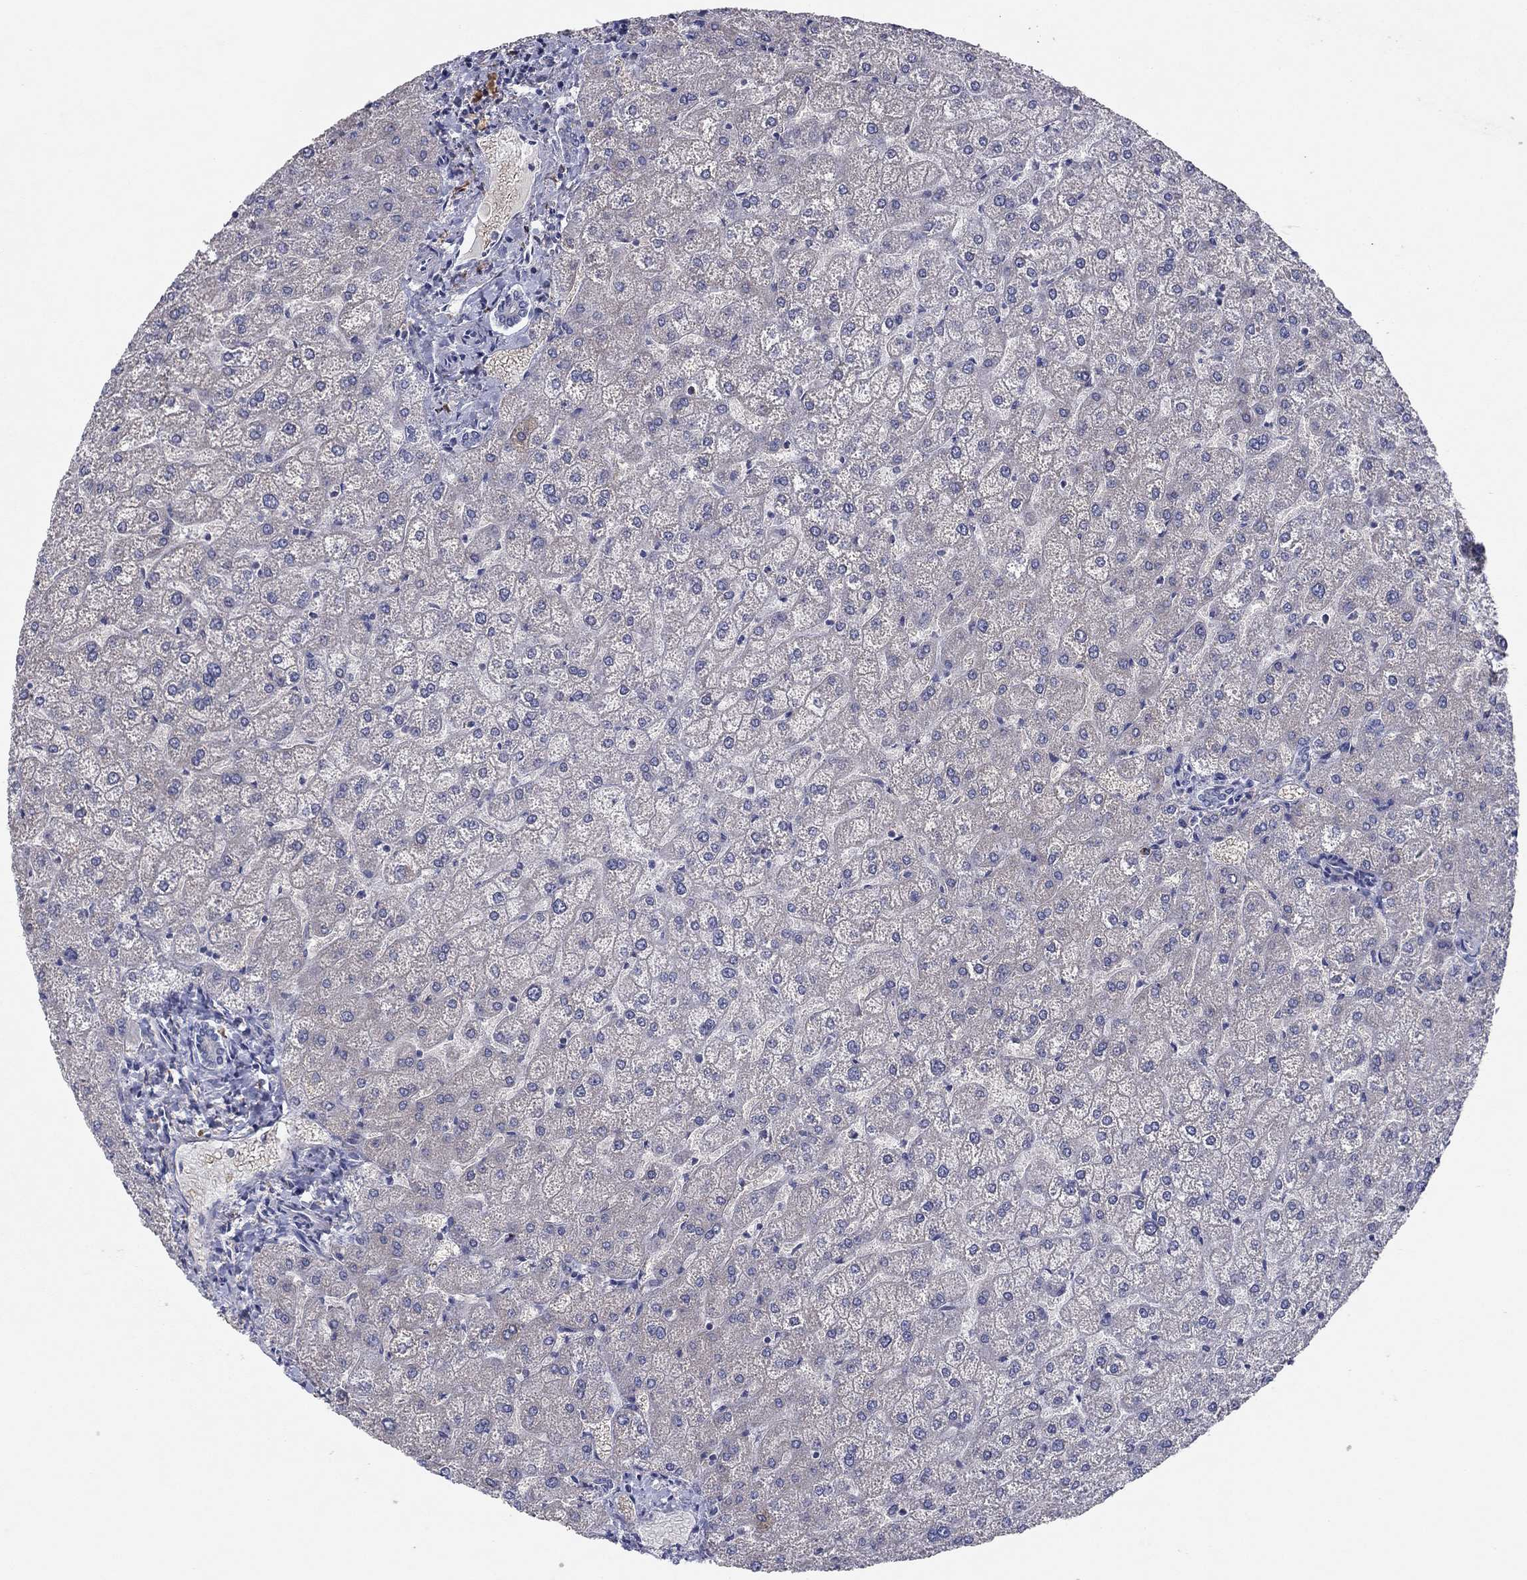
{"staining": {"intensity": "negative", "quantity": "none", "location": "none"}, "tissue": "liver", "cell_type": "Cholangiocytes", "image_type": "normal", "snomed": [{"axis": "morphology", "description": "Normal tissue, NOS"}, {"axis": "topography", "description": "Liver"}], "caption": "An immunohistochemistry photomicrograph of unremarkable liver is shown. There is no staining in cholangiocytes of liver. The staining is performed using DAB brown chromogen with nuclei counter-stained in using hematoxylin.", "gene": "PTGDS", "patient": {"sex": "female", "age": 32}}